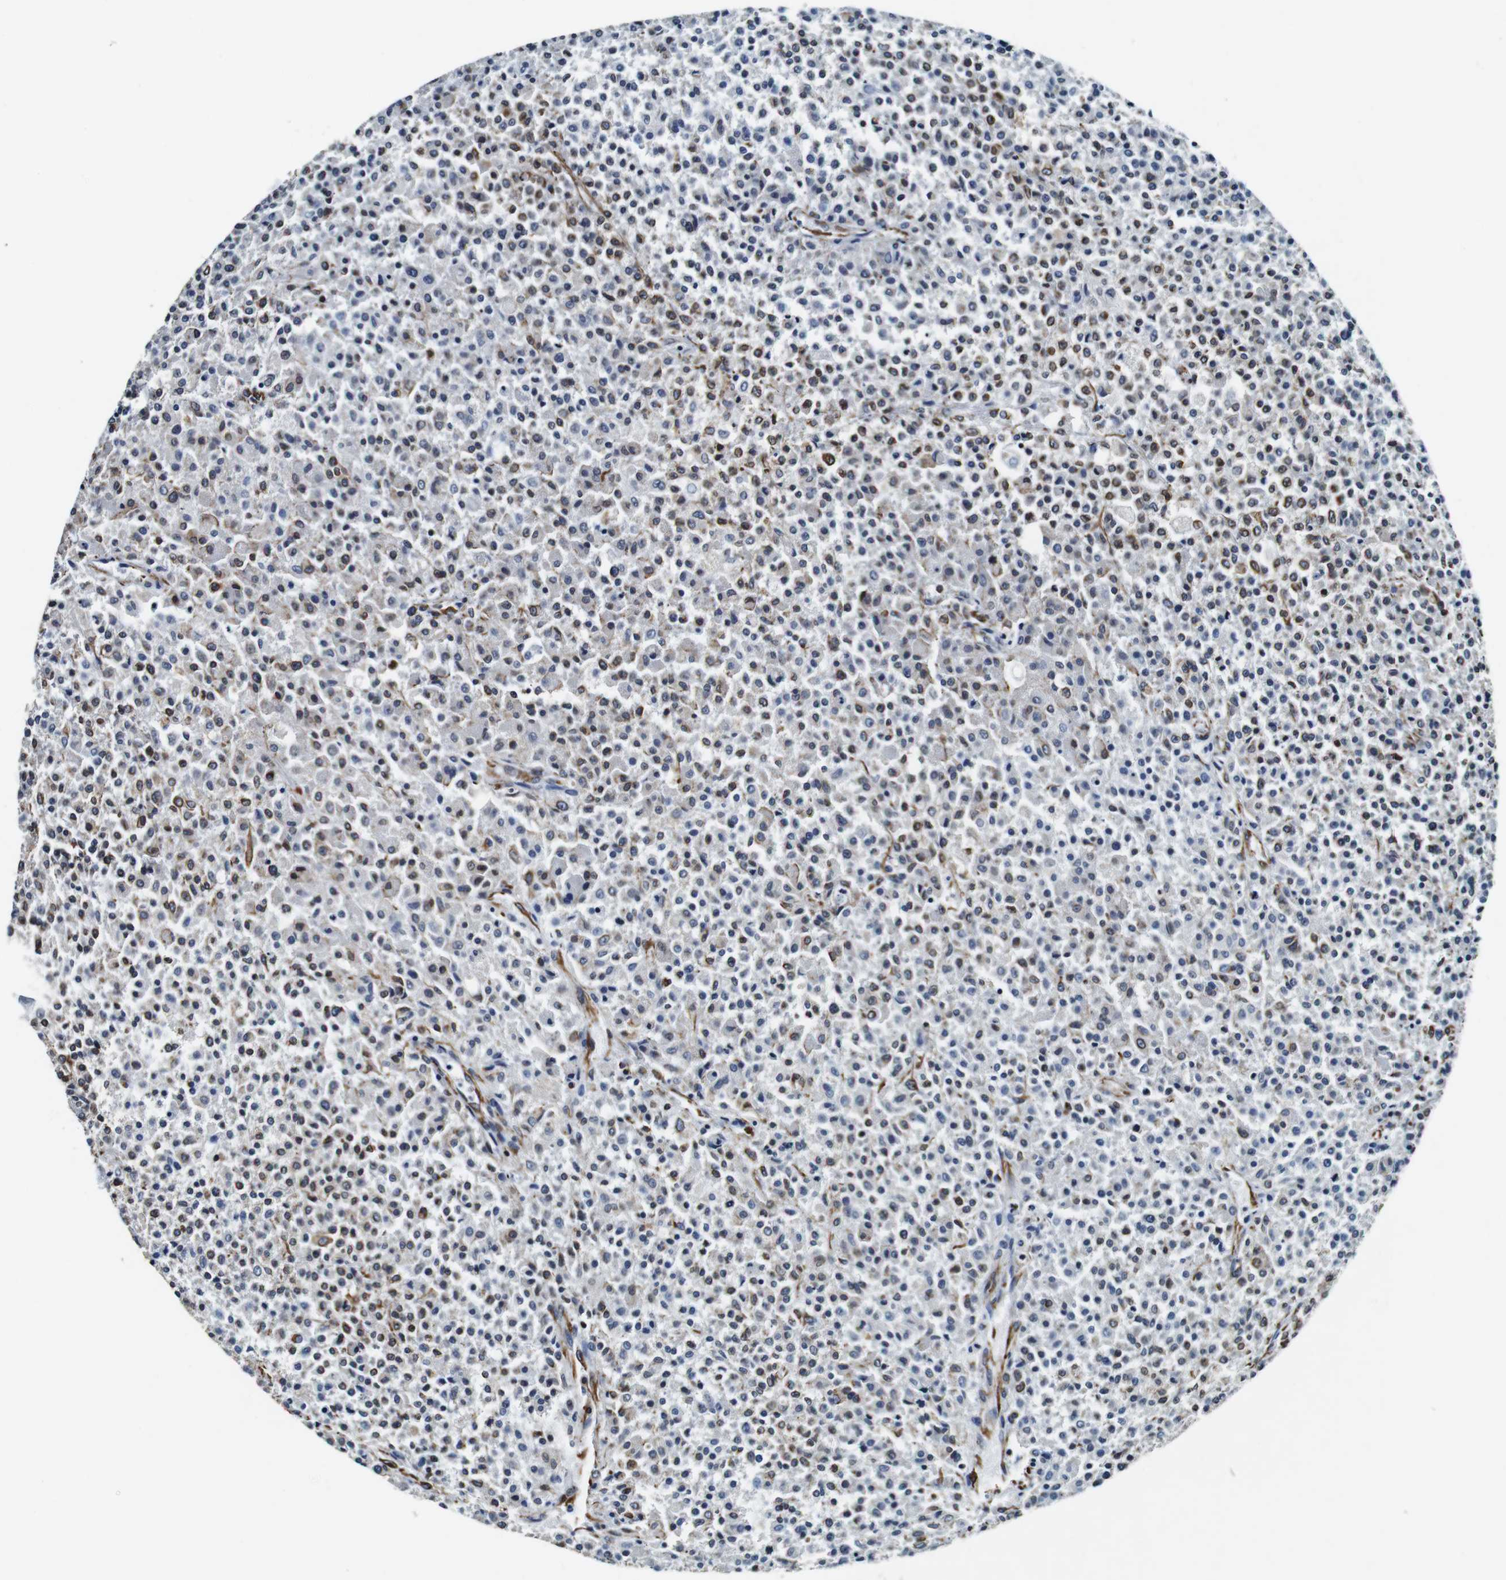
{"staining": {"intensity": "negative", "quantity": "none", "location": "none"}, "tissue": "testis cancer", "cell_type": "Tumor cells", "image_type": "cancer", "snomed": [{"axis": "morphology", "description": "Seminoma, NOS"}, {"axis": "topography", "description": "Testis"}], "caption": "Protein analysis of seminoma (testis) displays no significant expression in tumor cells.", "gene": "GJE1", "patient": {"sex": "male", "age": 59}}